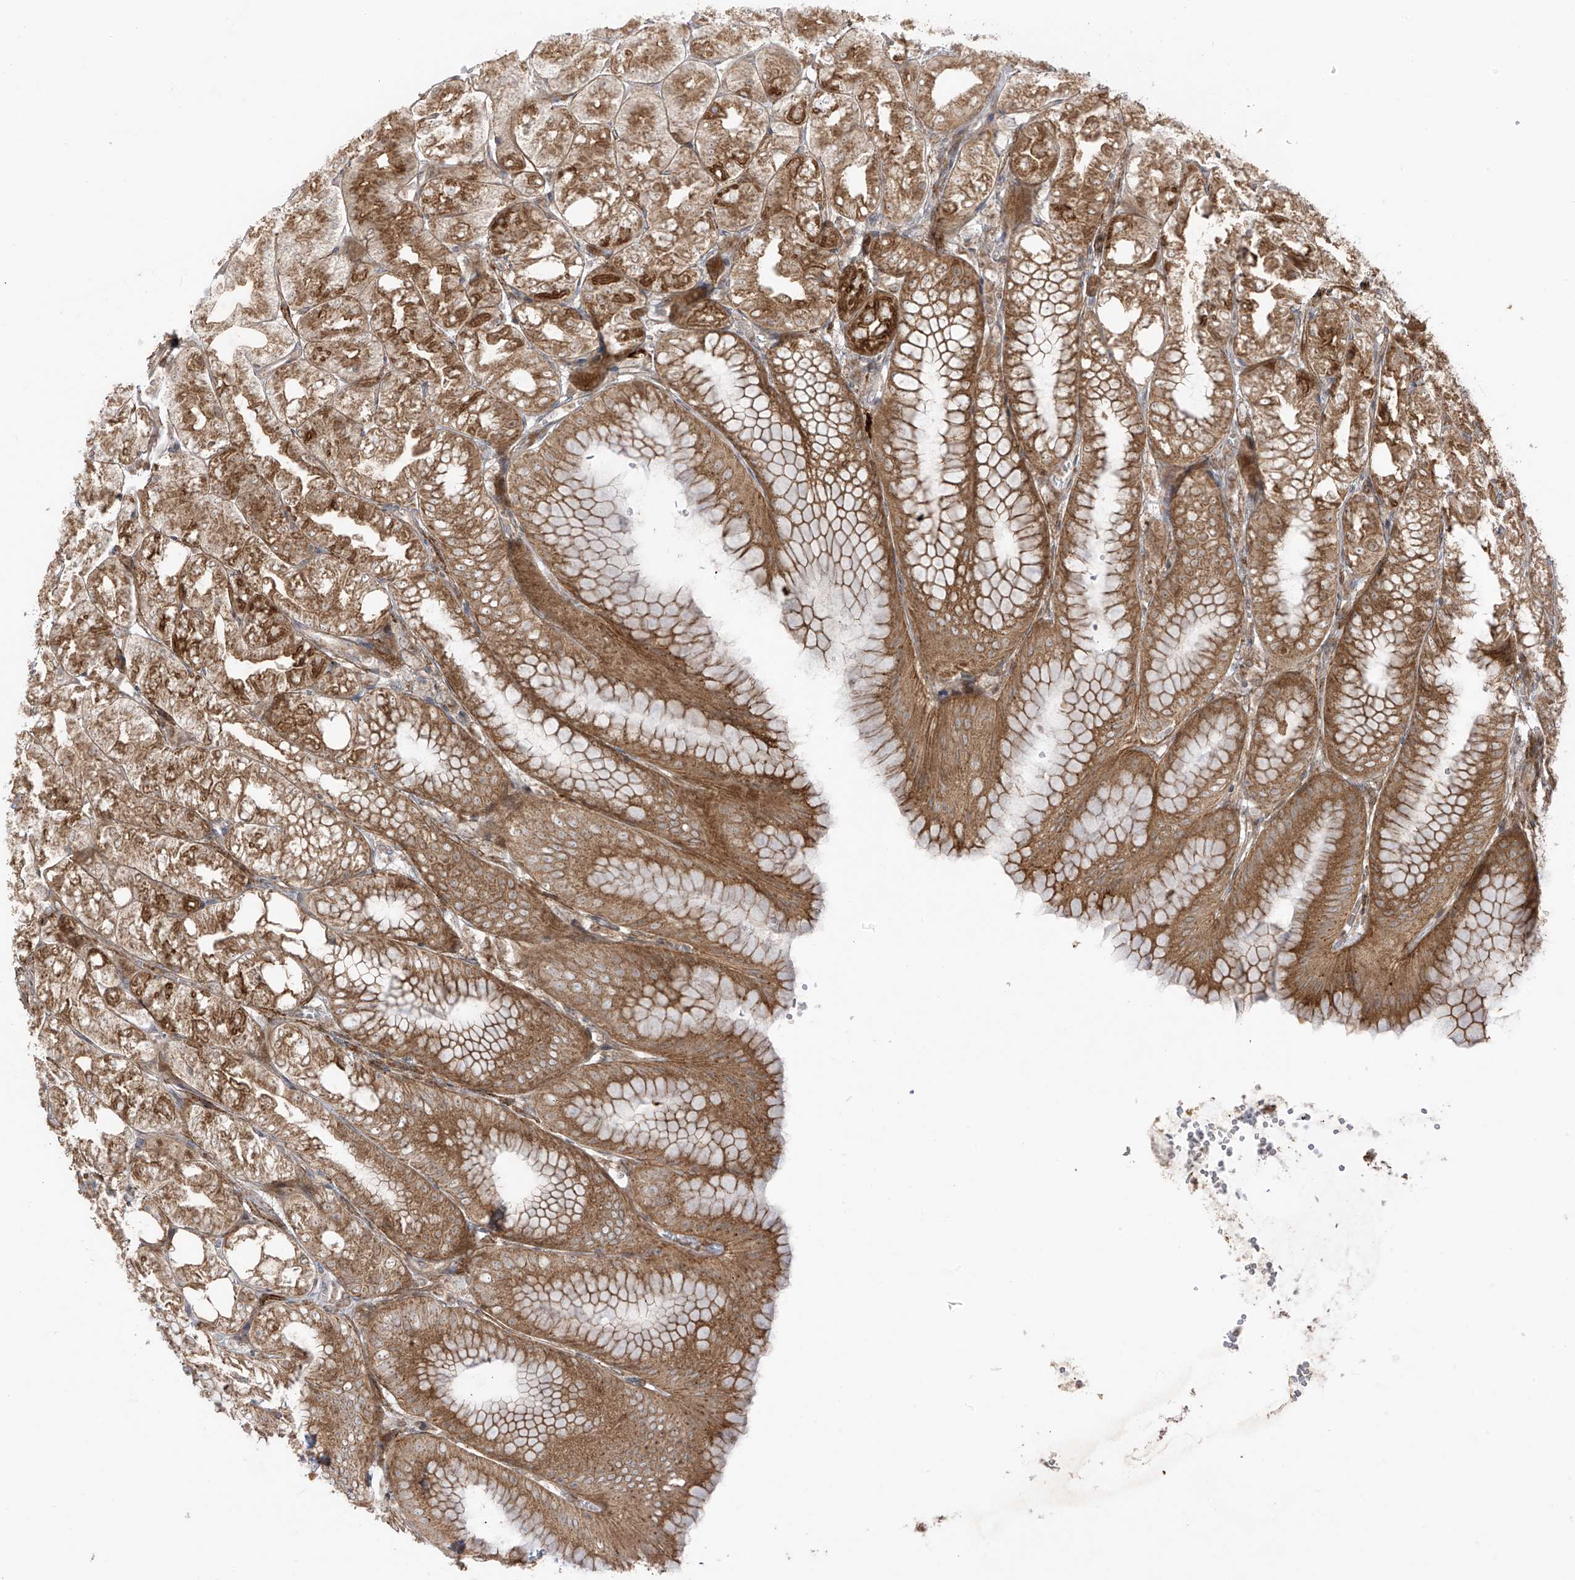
{"staining": {"intensity": "strong", "quantity": ">75%", "location": "cytoplasmic/membranous"}, "tissue": "stomach", "cell_type": "Glandular cells", "image_type": "normal", "snomed": [{"axis": "morphology", "description": "Normal tissue, NOS"}, {"axis": "topography", "description": "Stomach, lower"}], "caption": "Immunohistochemical staining of unremarkable human stomach shows high levels of strong cytoplasmic/membranous positivity in approximately >75% of glandular cells.", "gene": "PDE11A", "patient": {"sex": "male", "age": 71}}